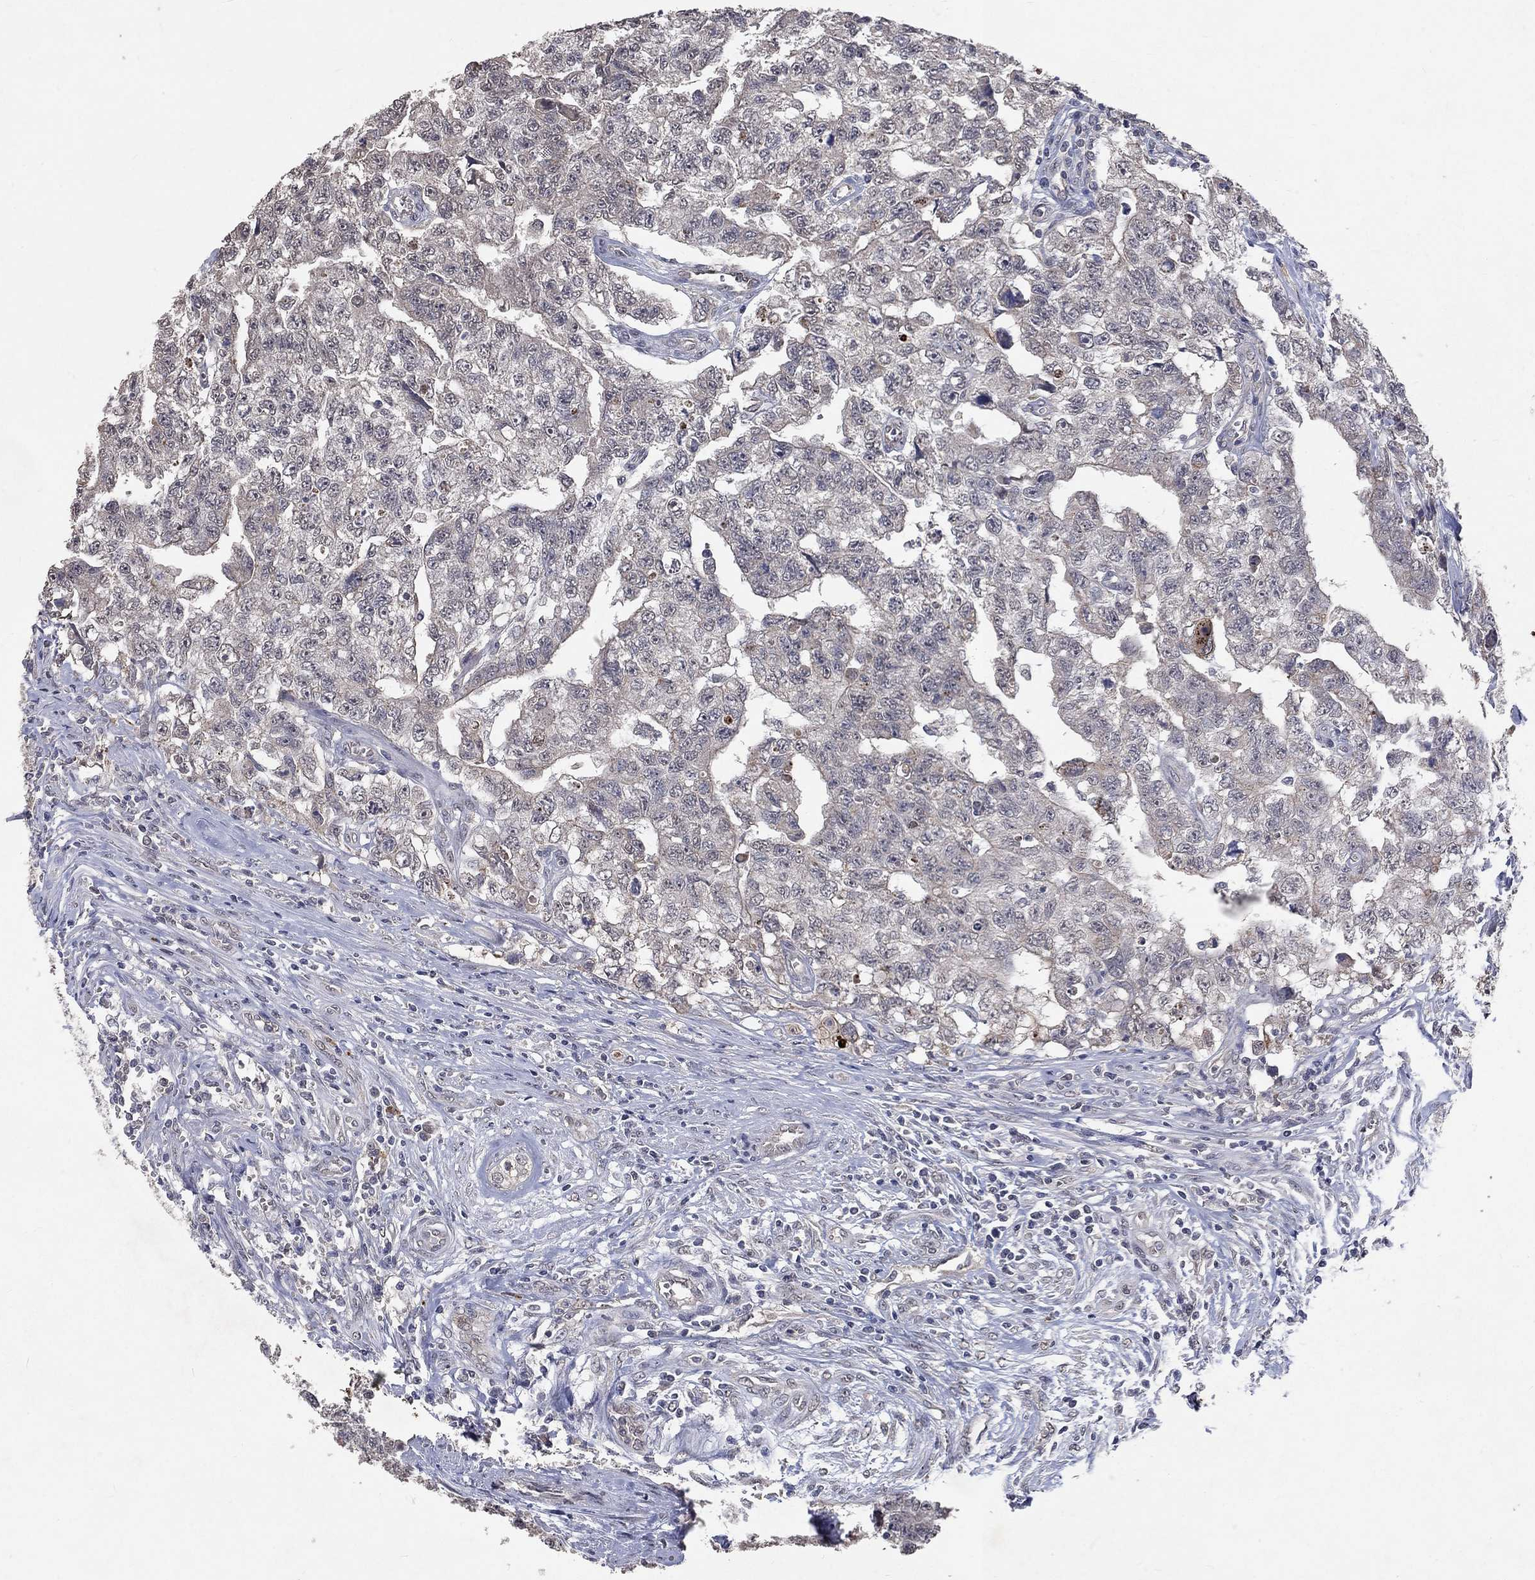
{"staining": {"intensity": "negative", "quantity": "none", "location": "none"}, "tissue": "testis cancer", "cell_type": "Tumor cells", "image_type": "cancer", "snomed": [{"axis": "morphology", "description": "Carcinoma, Embryonal, NOS"}, {"axis": "topography", "description": "Testis"}], "caption": "Embryonal carcinoma (testis) was stained to show a protein in brown. There is no significant staining in tumor cells.", "gene": "CHST5", "patient": {"sex": "male", "age": 24}}